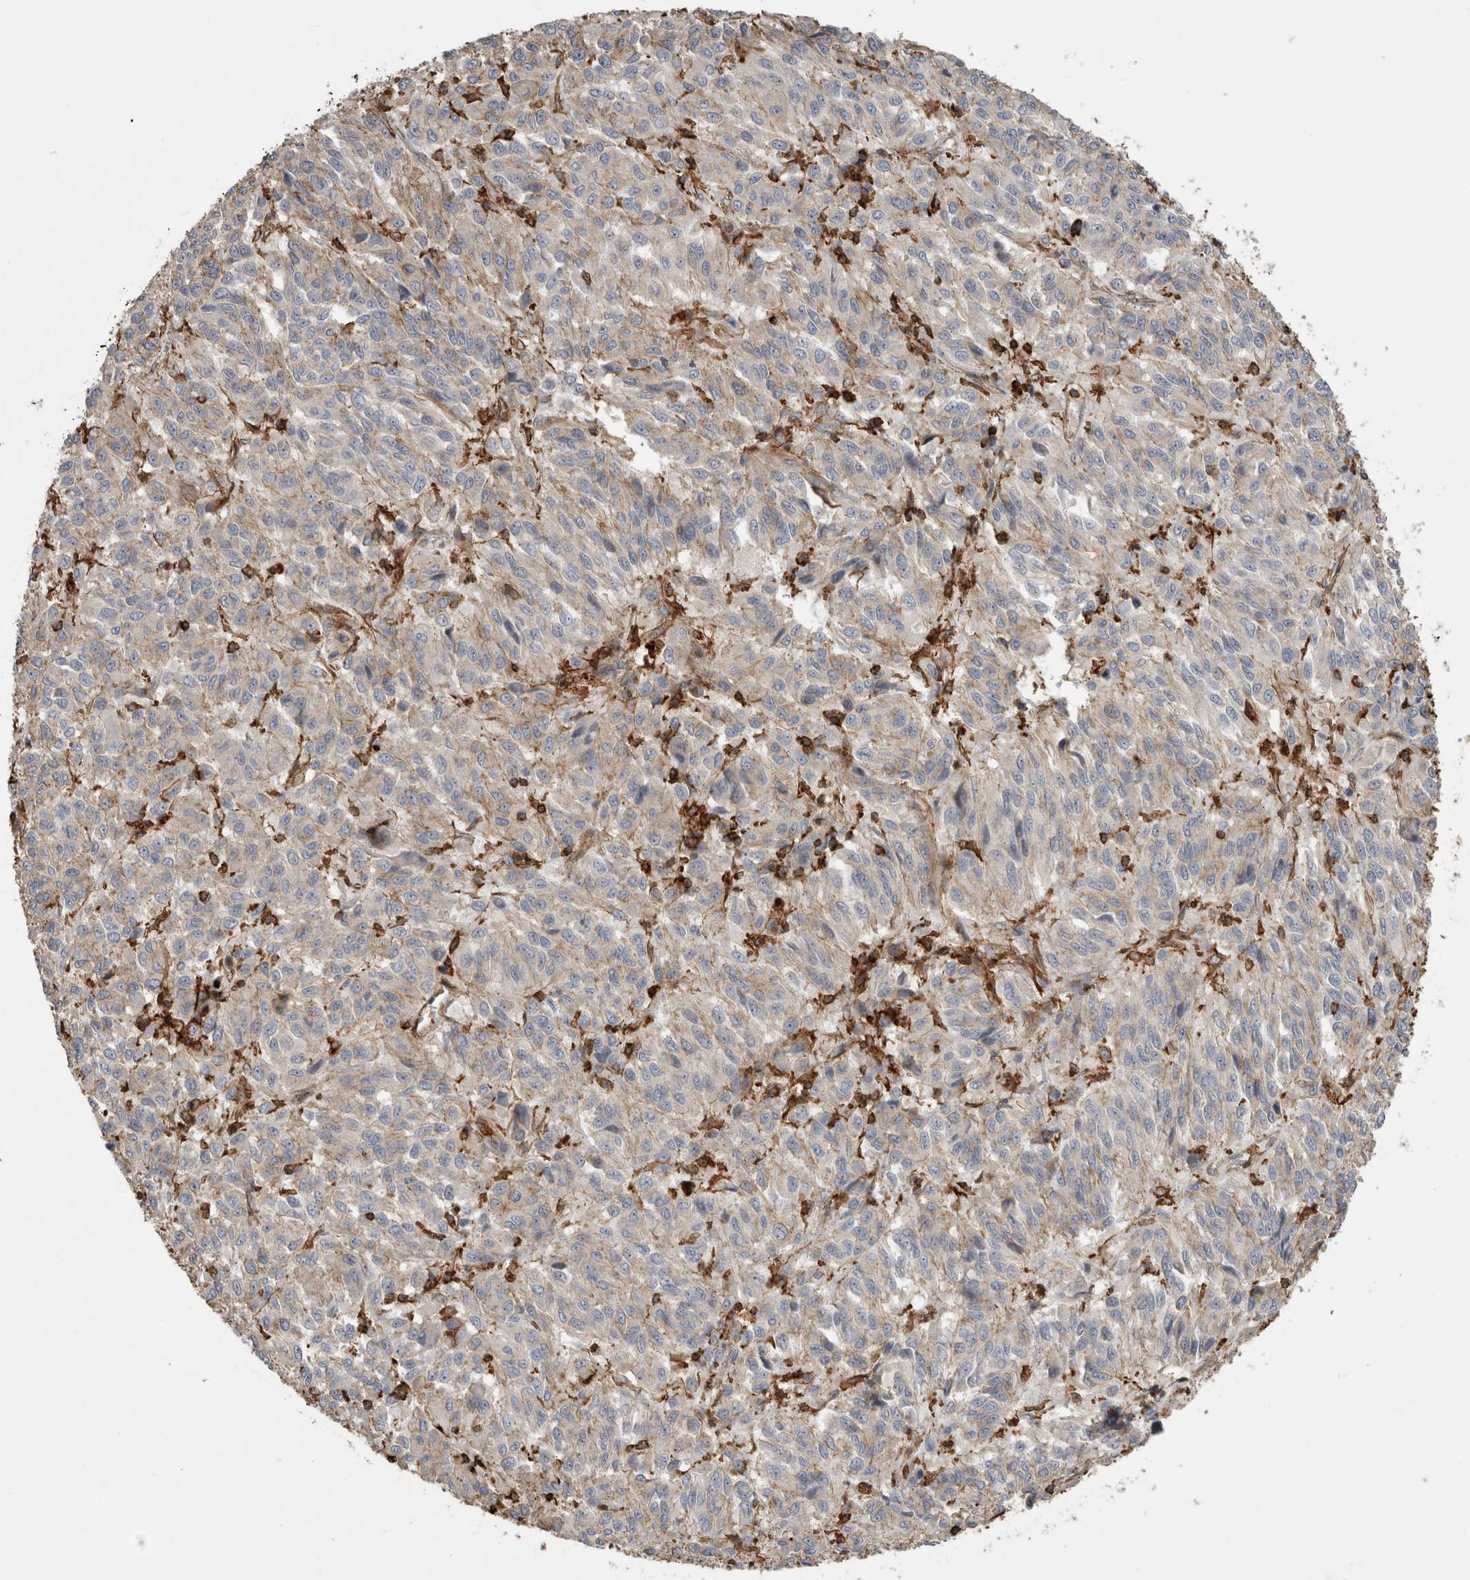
{"staining": {"intensity": "negative", "quantity": "none", "location": "none"}, "tissue": "melanoma", "cell_type": "Tumor cells", "image_type": "cancer", "snomed": [{"axis": "morphology", "description": "Malignant melanoma, Metastatic site"}, {"axis": "topography", "description": "Lung"}], "caption": "IHC of human malignant melanoma (metastatic site) exhibits no expression in tumor cells.", "gene": "GPER1", "patient": {"sex": "male", "age": 64}}